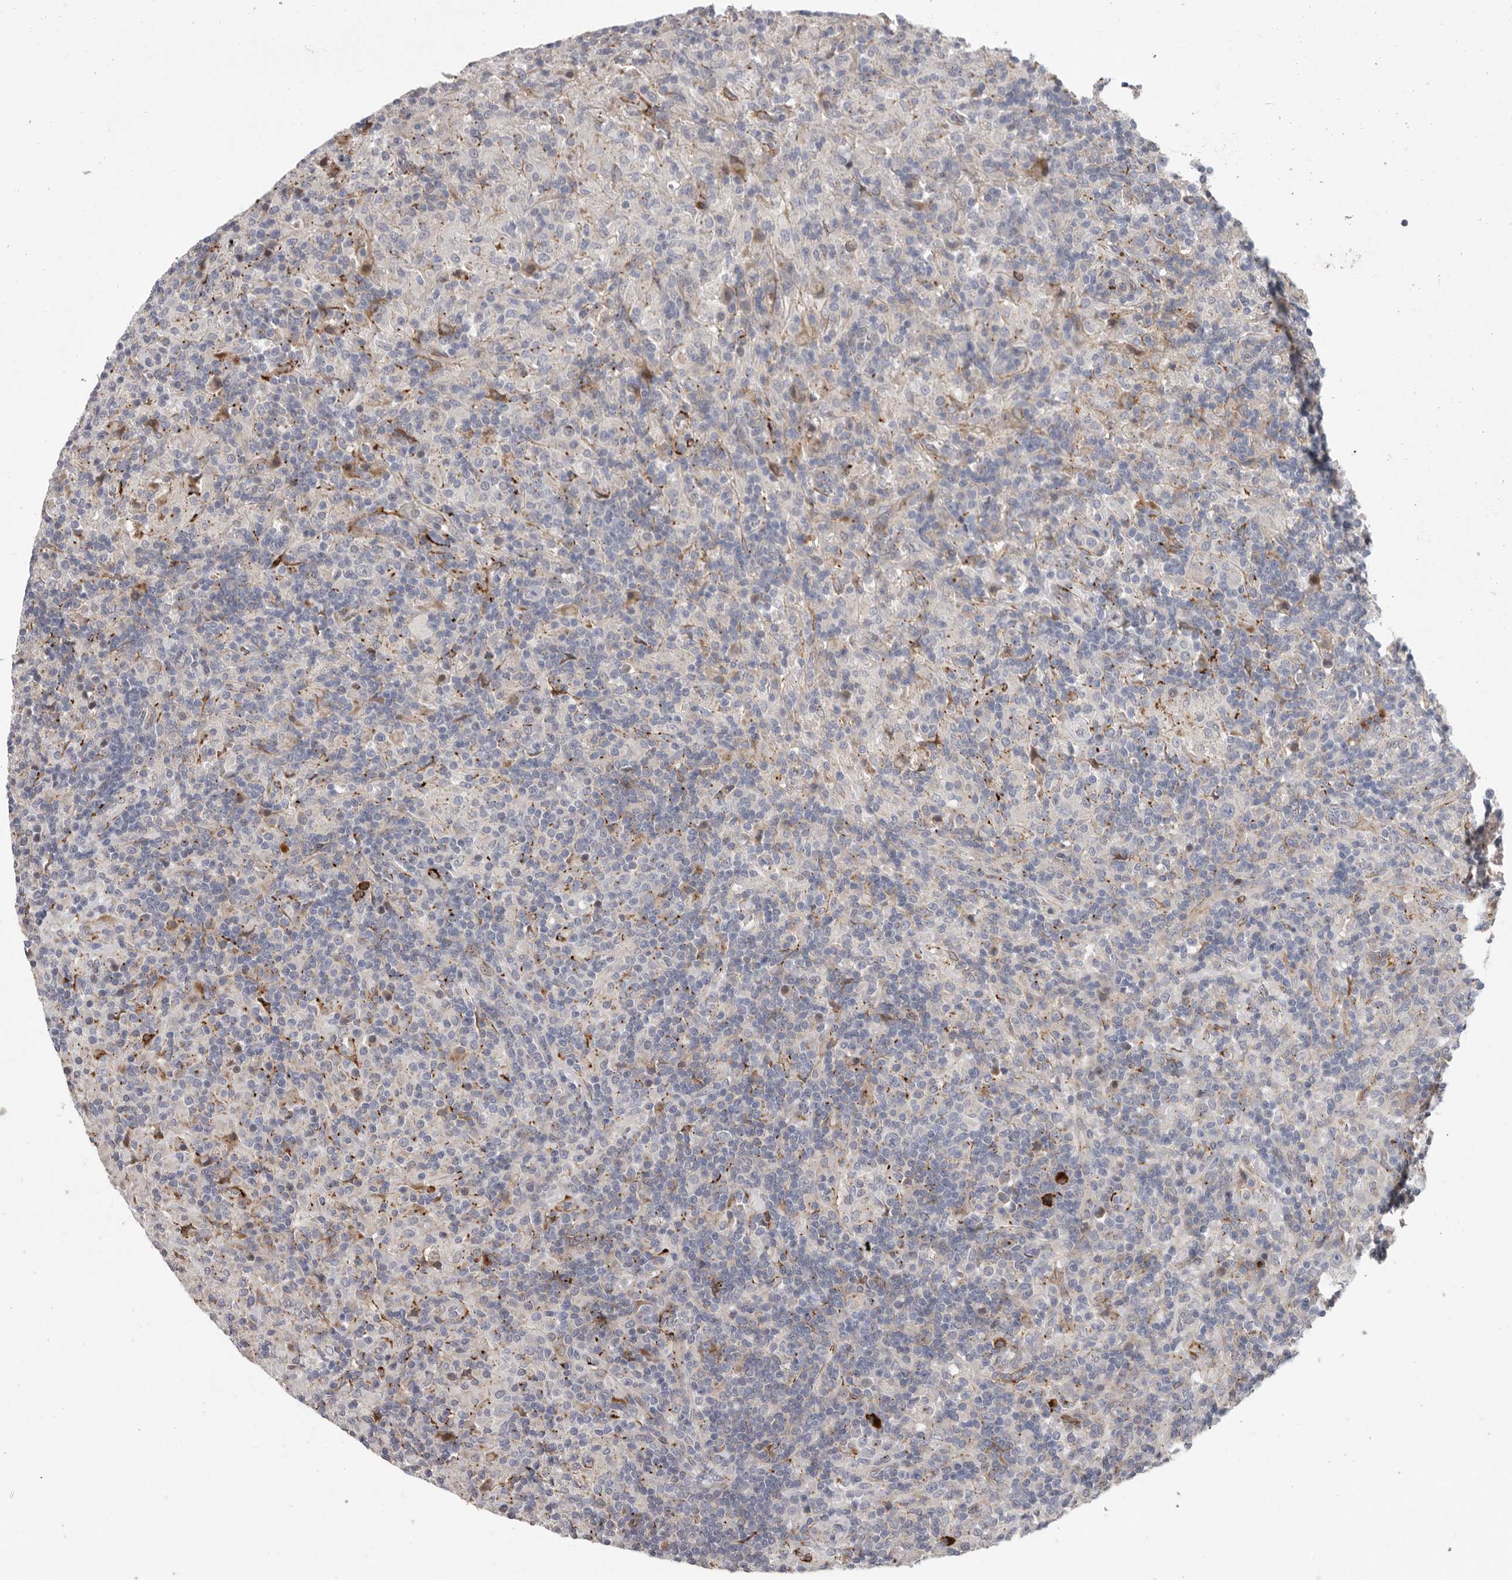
{"staining": {"intensity": "negative", "quantity": "none", "location": "none"}, "tissue": "lymphoma", "cell_type": "Tumor cells", "image_type": "cancer", "snomed": [{"axis": "morphology", "description": "Hodgkin's disease, NOS"}, {"axis": "topography", "description": "Lymph node"}], "caption": "Immunohistochemistry of human Hodgkin's disease displays no expression in tumor cells.", "gene": "ATXN3L", "patient": {"sex": "male", "age": 70}}